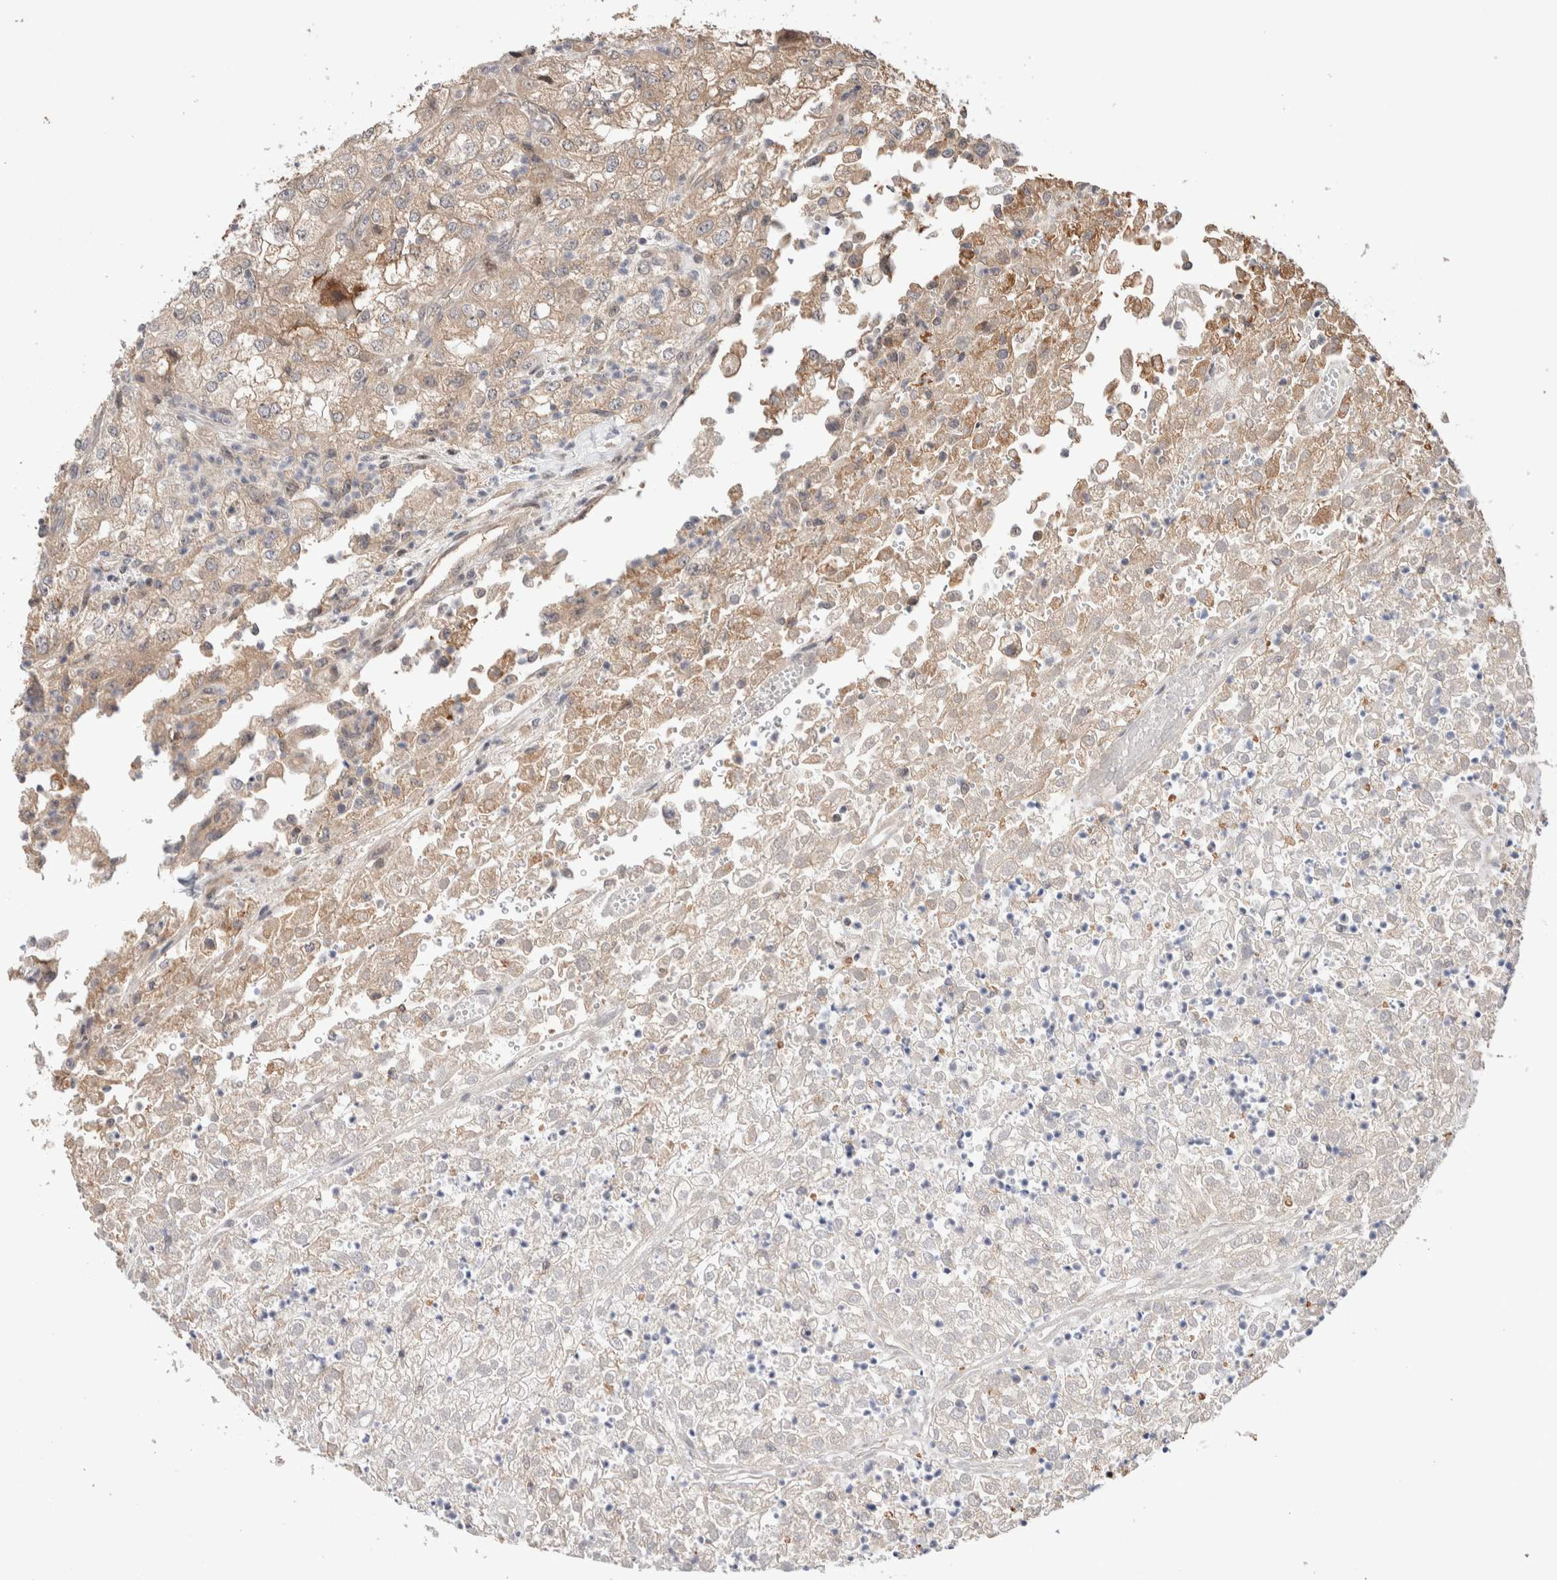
{"staining": {"intensity": "weak", "quantity": ">75%", "location": "cytoplasmic/membranous"}, "tissue": "renal cancer", "cell_type": "Tumor cells", "image_type": "cancer", "snomed": [{"axis": "morphology", "description": "Adenocarcinoma, NOS"}, {"axis": "topography", "description": "Kidney"}], "caption": "The histopathology image displays a brown stain indicating the presence of a protein in the cytoplasmic/membranous of tumor cells in renal cancer.", "gene": "PRDM15", "patient": {"sex": "female", "age": 54}}